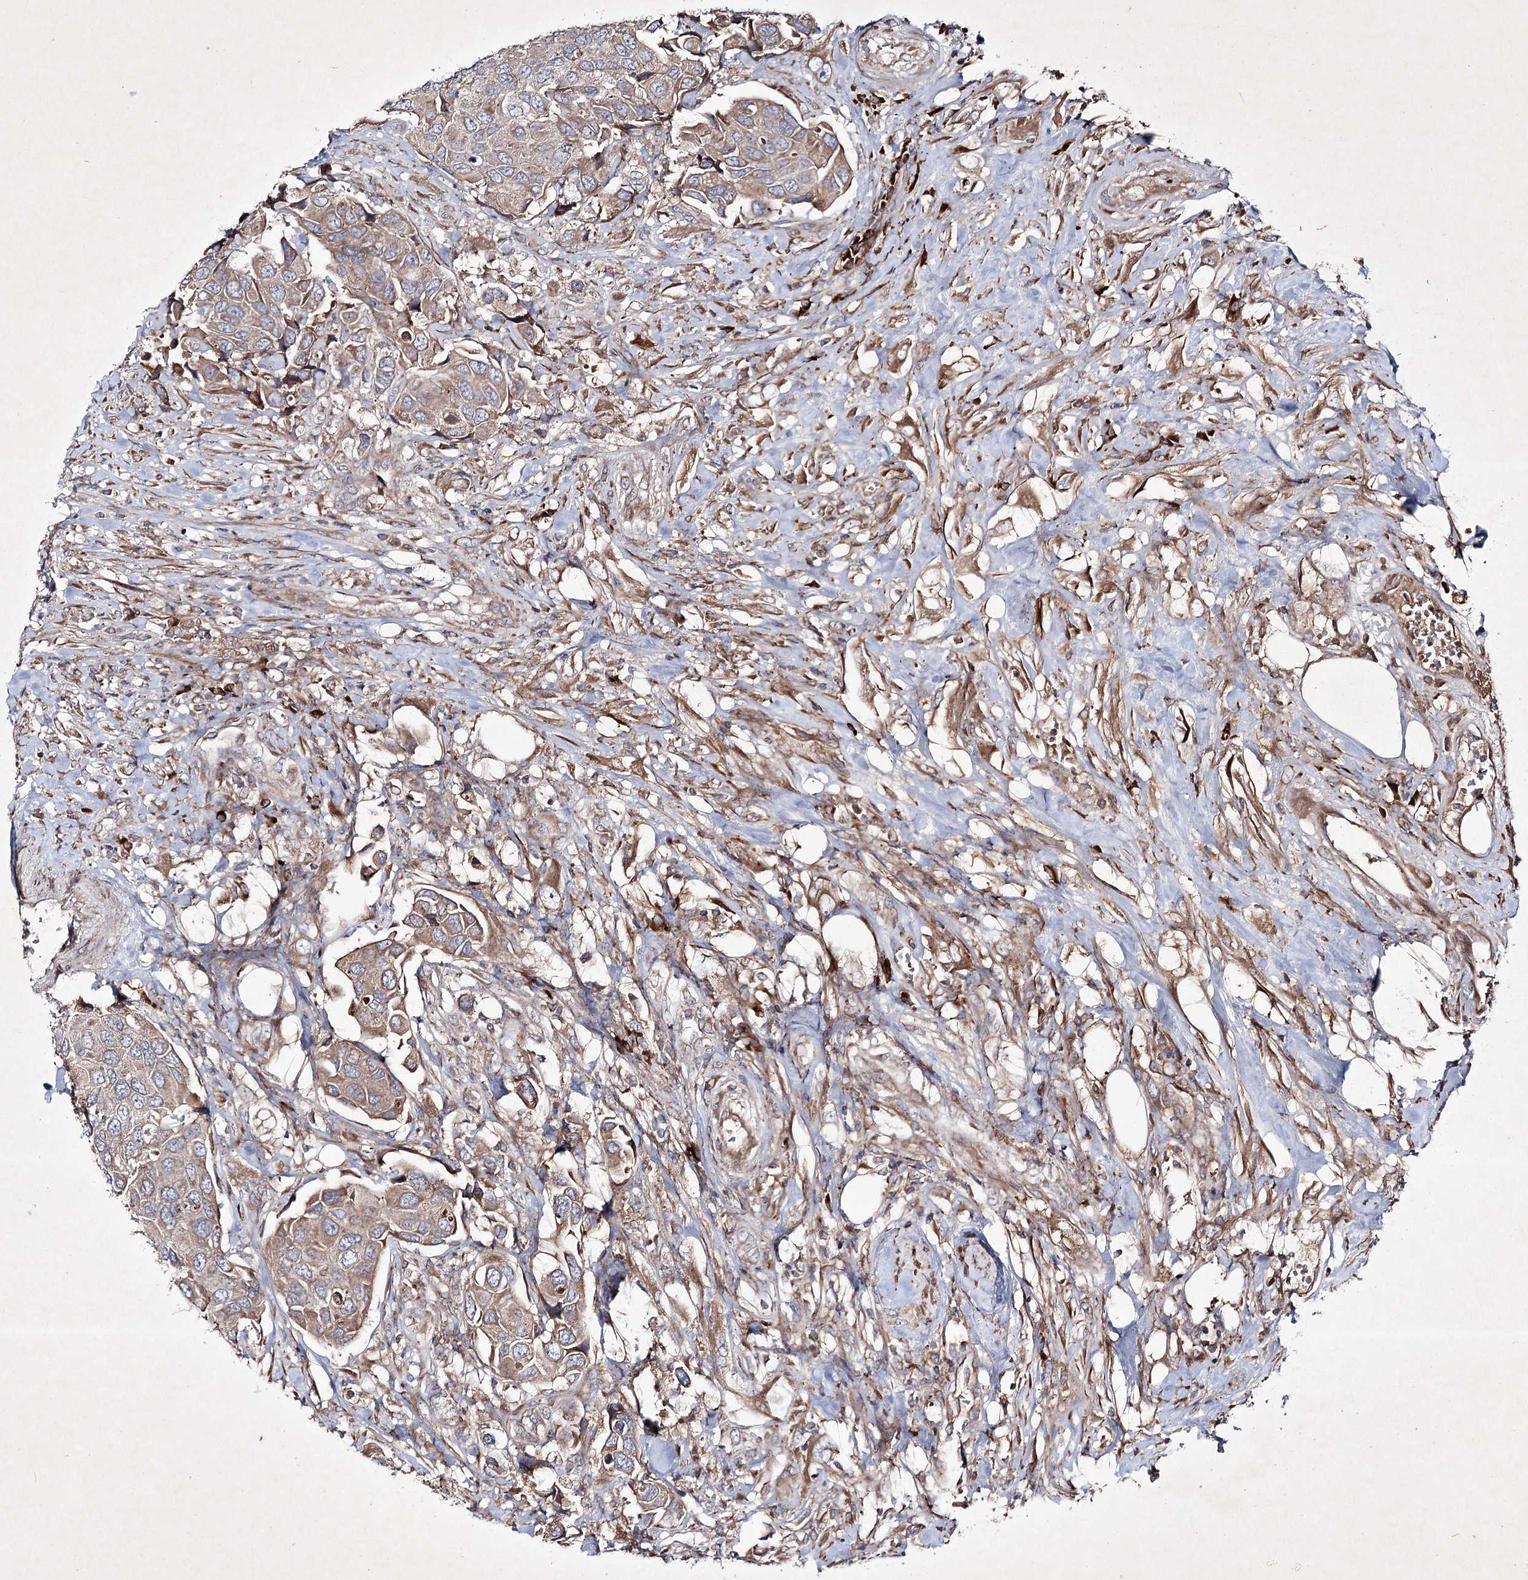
{"staining": {"intensity": "weak", "quantity": ">75%", "location": "cytoplasmic/membranous"}, "tissue": "urothelial cancer", "cell_type": "Tumor cells", "image_type": "cancer", "snomed": [{"axis": "morphology", "description": "Urothelial carcinoma, High grade"}, {"axis": "topography", "description": "Urinary bladder"}], "caption": "Protein expression analysis of urothelial cancer exhibits weak cytoplasmic/membranous positivity in approximately >75% of tumor cells.", "gene": "ALG9", "patient": {"sex": "male", "age": 74}}